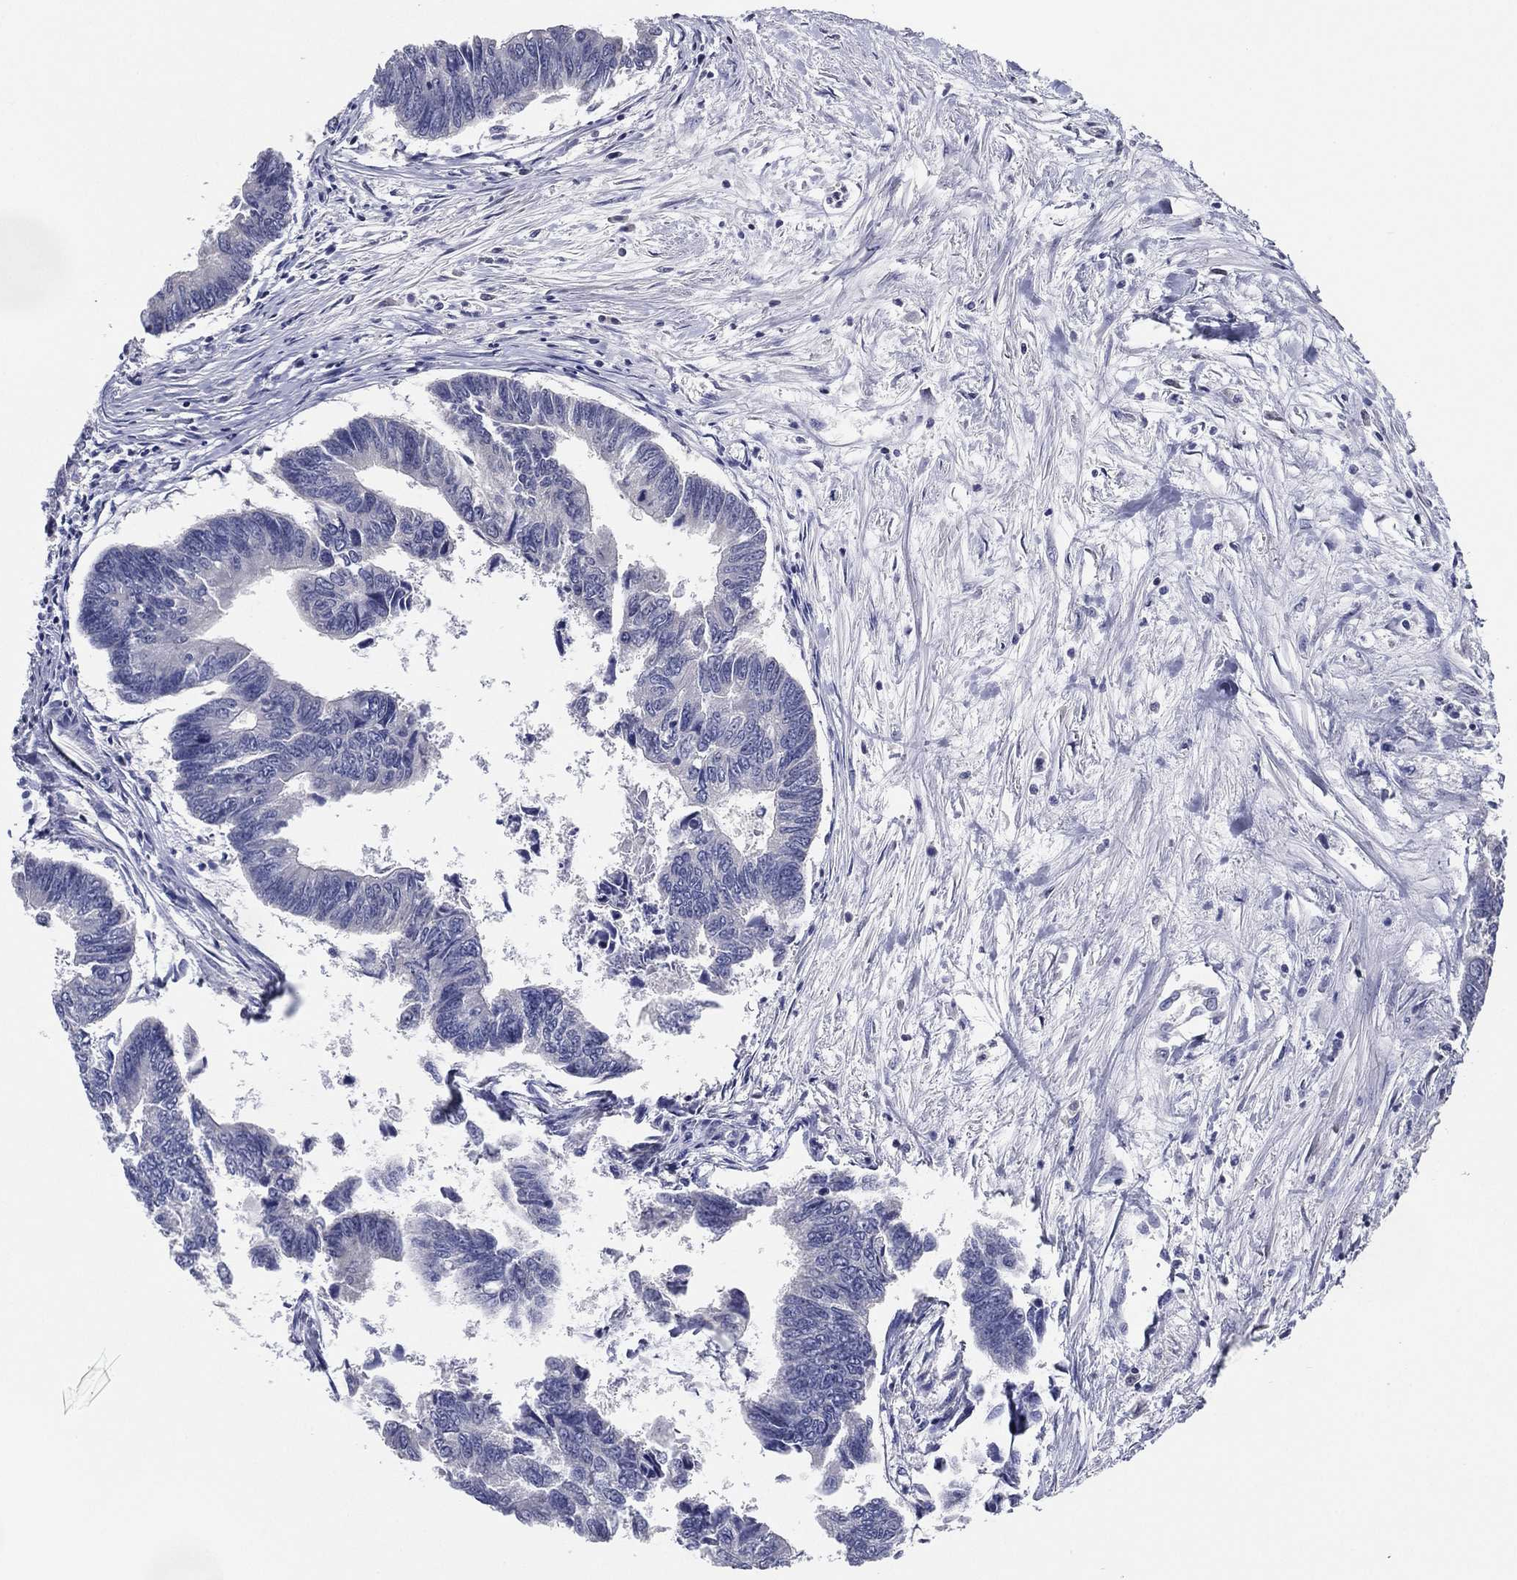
{"staining": {"intensity": "negative", "quantity": "none", "location": "none"}, "tissue": "colorectal cancer", "cell_type": "Tumor cells", "image_type": "cancer", "snomed": [{"axis": "morphology", "description": "Adenocarcinoma, NOS"}, {"axis": "topography", "description": "Colon"}], "caption": "Micrograph shows no protein staining in tumor cells of adenocarcinoma (colorectal) tissue. The staining was performed using DAB to visualize the protein expression in brown, while the nuclei were stained in blue with hematoxylin (Magnification: 20x).", "gene": "TFAP2A", "patient": {"sex": "female", "age": 65}}